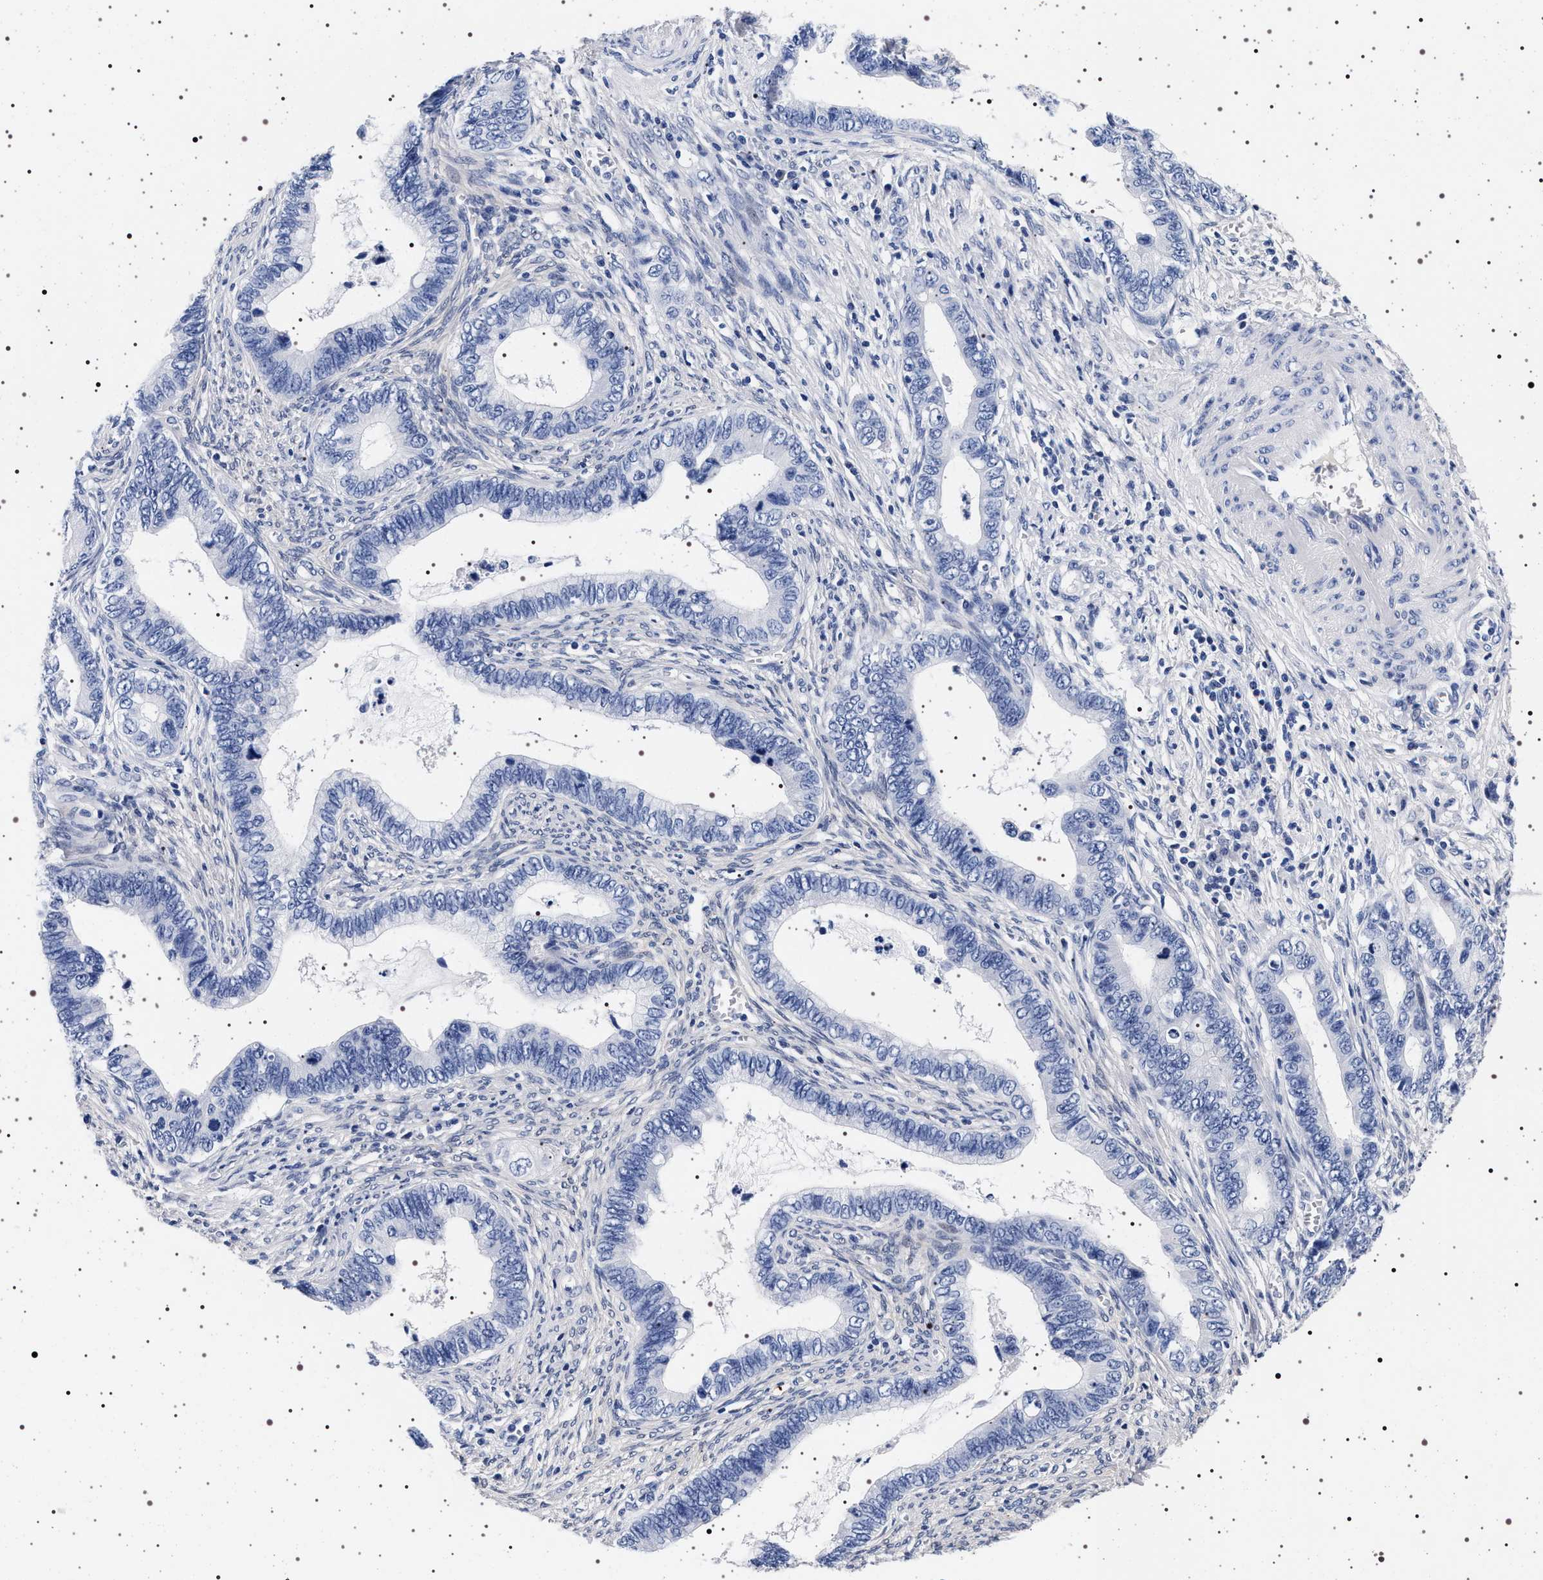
{"staining": {"intensity": "negative", "quantity": "none", "location": "none"}, "tissue": "cervical cancer", "cell_type": "Tumor cells", "image_type": "cancer", "snomed": [{"axis": "morphology", "description": "Adenocarcinoma, NOS"}, {"axis": "topography", "description": "Cervix"}], "caption": "A histopathology image of adenocarcinoma (cervical) stained for a protein reveals no brown staining in tumor cells.", "gene": "MAPK10", "patient": {"sex": "female", "age": 44}}